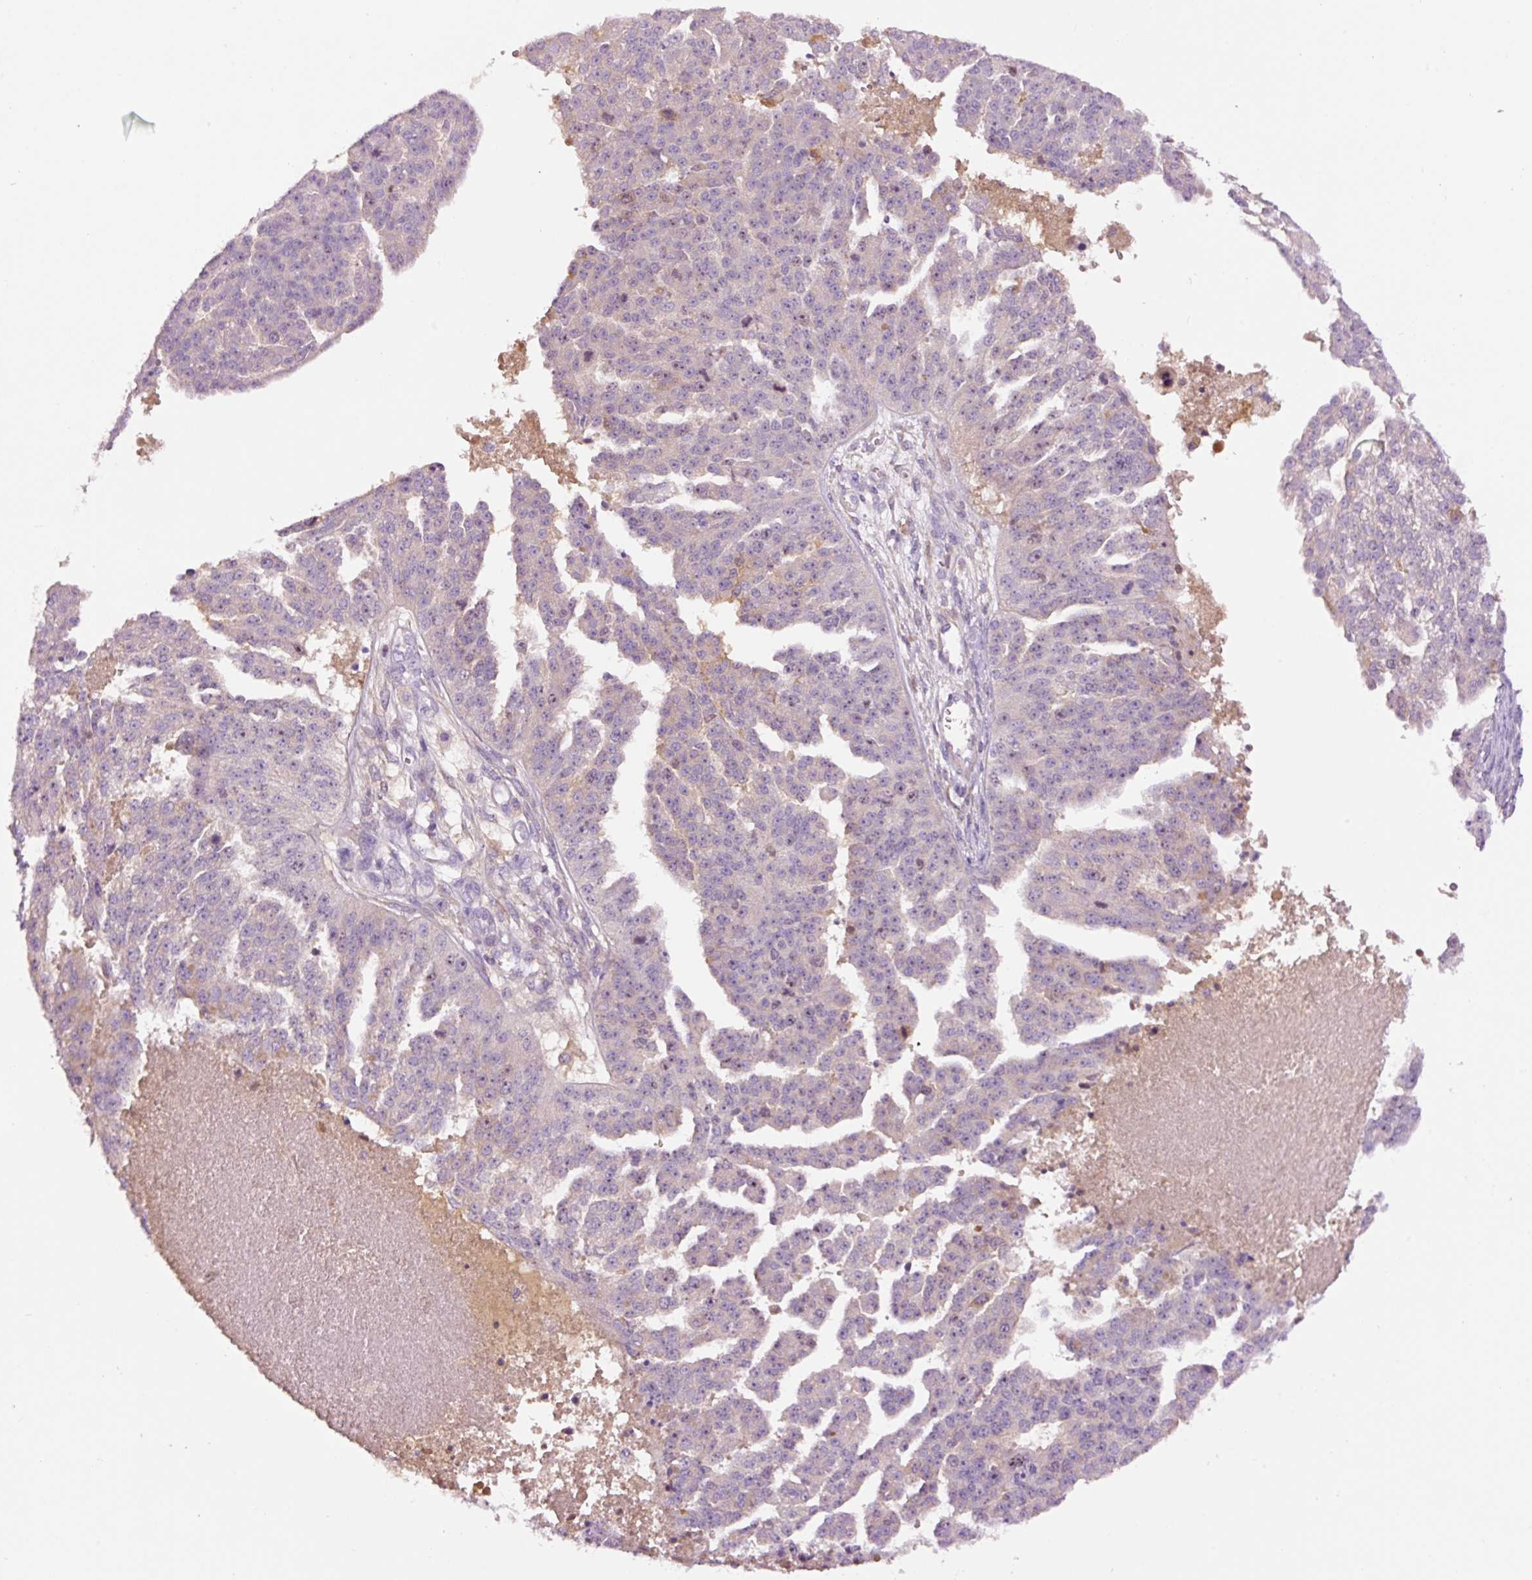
{"staining": {"intensity": "weak", "quantity": "<25%", "location": "cytoplasmic/membranous"}, "tissue": "ovarian cancer", "cell_type": "Tumor cells", "image_type": "cancer", "snomed": [{"axis": "morphology", "description": "Cystadenocarcinoma, serous, NOS"}, {"axis": "topography", "description": "Ovary"}], "caption": "High magnification brightfield microscopy of serous cystadenocarcinoma (ovarian) stained with DAB (3,3'-diaminobenzidine) (brown) and counterstained with hematoxylin (blue): tumor cells show no significant staining. (Immunohistochemistry, brightfield microscopy, high magnification).", "gene": "DPPA4", "patient": {"sex": "female", "age": 58}}